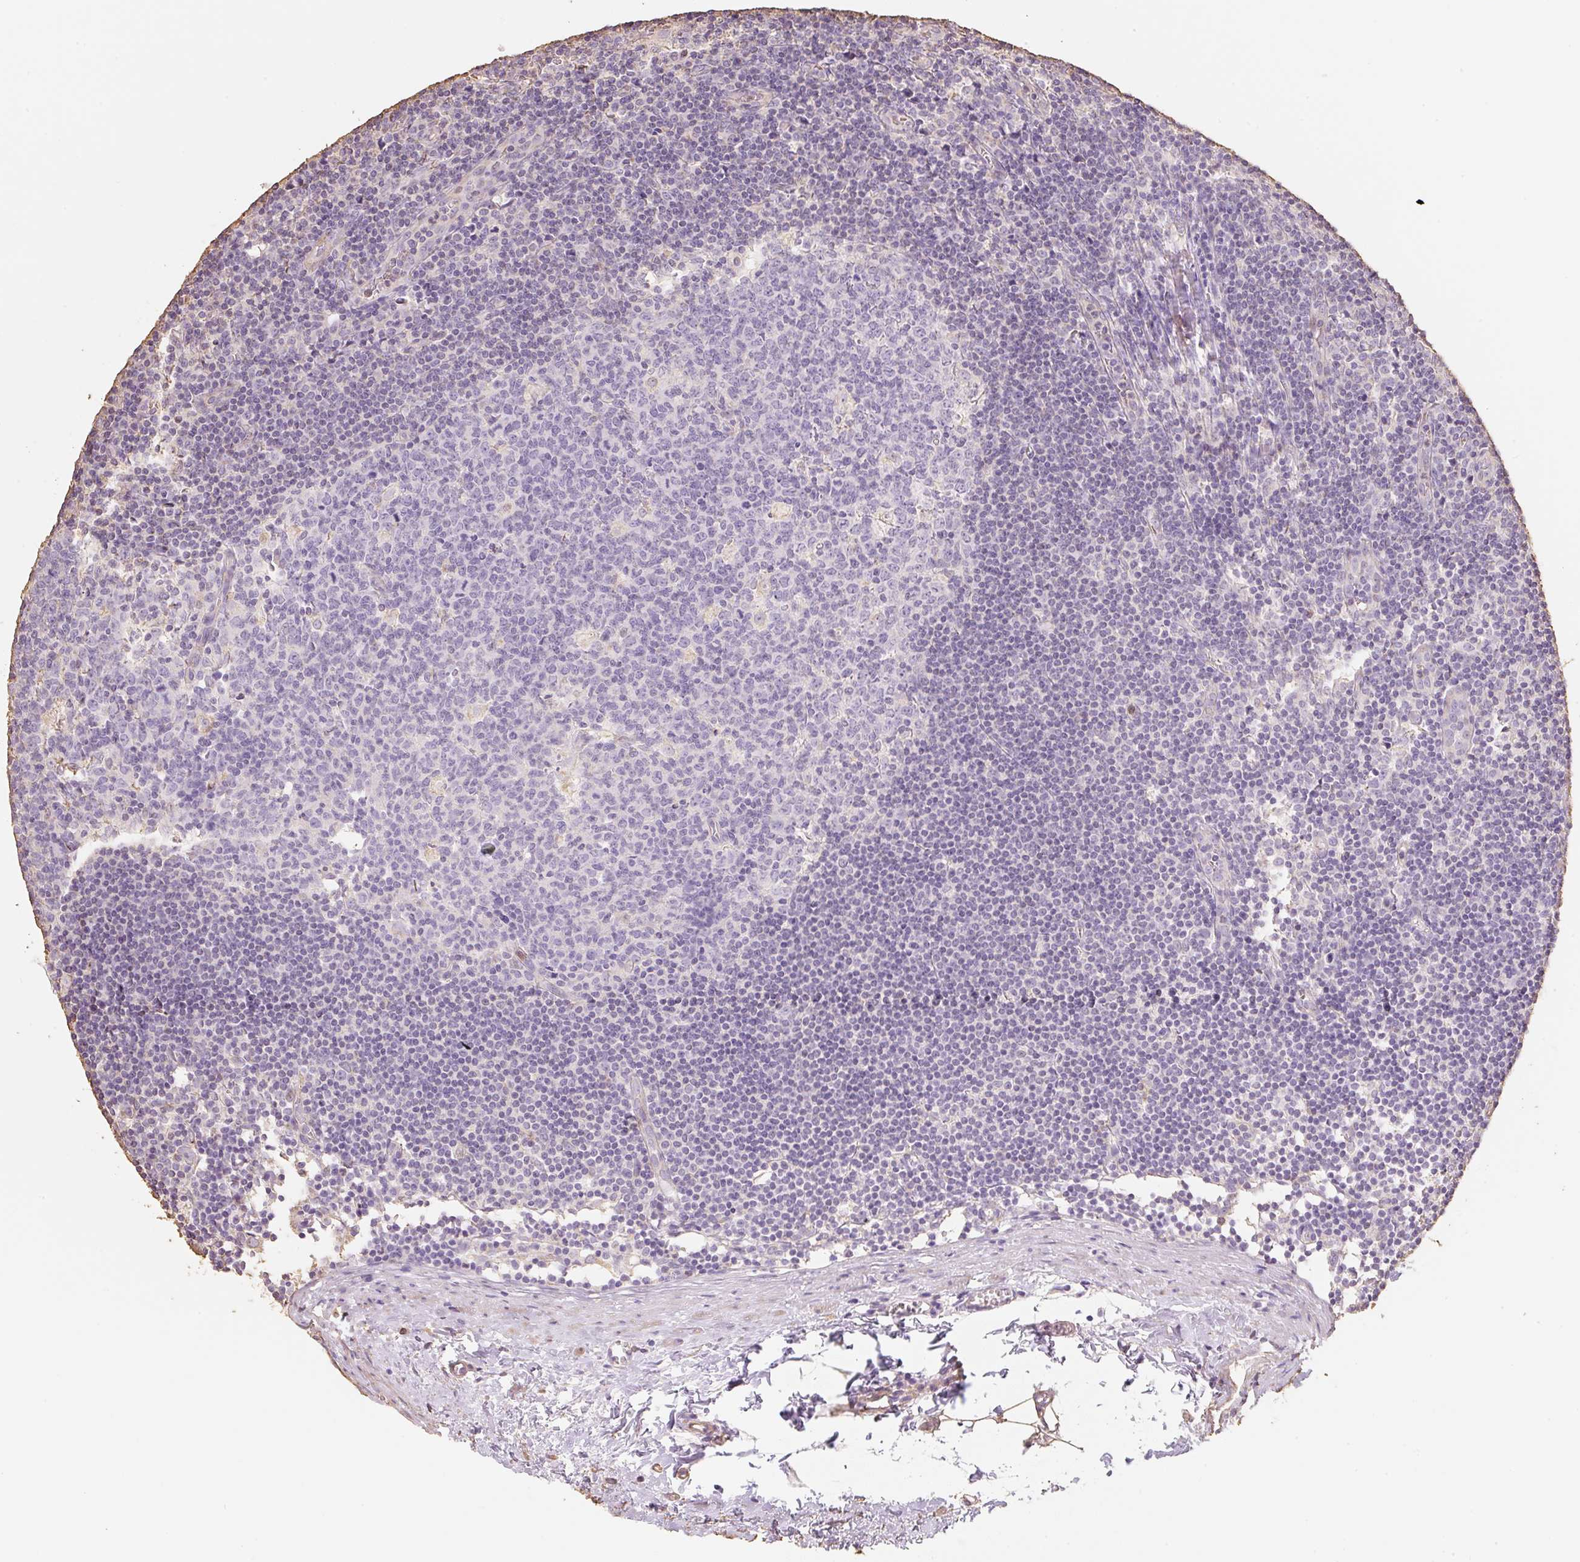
{"staining": {"intensity": "negative", "quantity": "none", "location": "none"}, "tissue": "lymph node", "cell_type": "Germinal center cells", "image_type": "normal", "snomed": [{"axis": "morphology", "description": "Normal tissue, NOS"}, {"axis": "topography", "description": "Lymph node"}], "caption": "Immunohistochemistry of unremarkable lymph node displays no staining in germinal center cells.", "gene": "MBOAT7", "patient": {"sex": "female", "age": 45}}